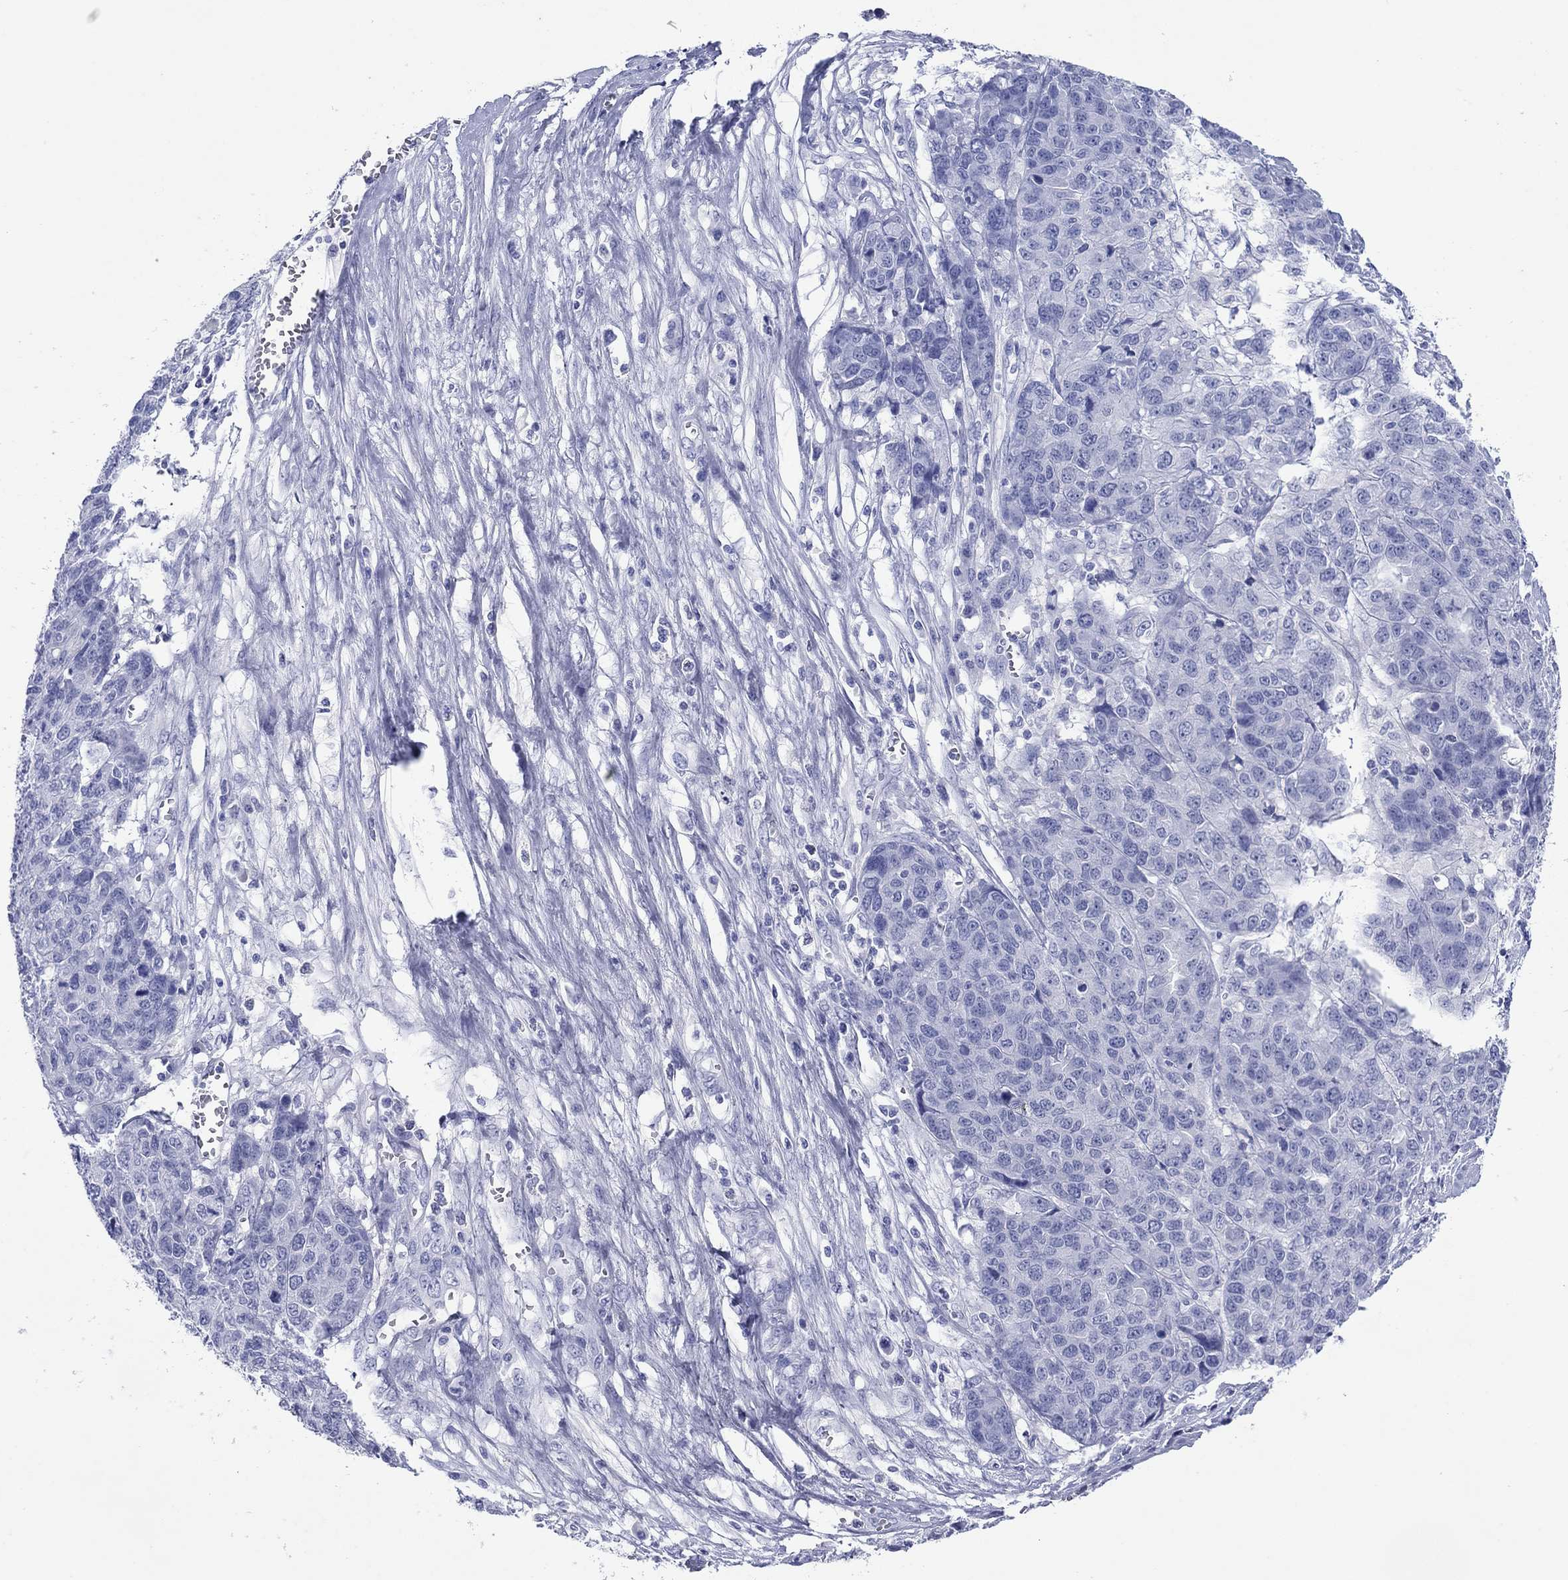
{"staining": {"intensity": "negative", "quantity": "none", "location": "none"}, "tissue": "ovarian cancer", "cell_type": "Tumor cells", "image_type": "cancer", "snomed": [{"axis": "morphology", "description": "Cystadenocarcinoma, serous, NOS"}, {"axis": "topography", "description": "Ovary"}], "caption": "Protein analysis of ovarian cancer (serous cystadenocarcinoma) shows no significant staining in tumor cells.", "gene": "ATP4A", "patient": {"sex": "female", "age": 87}}